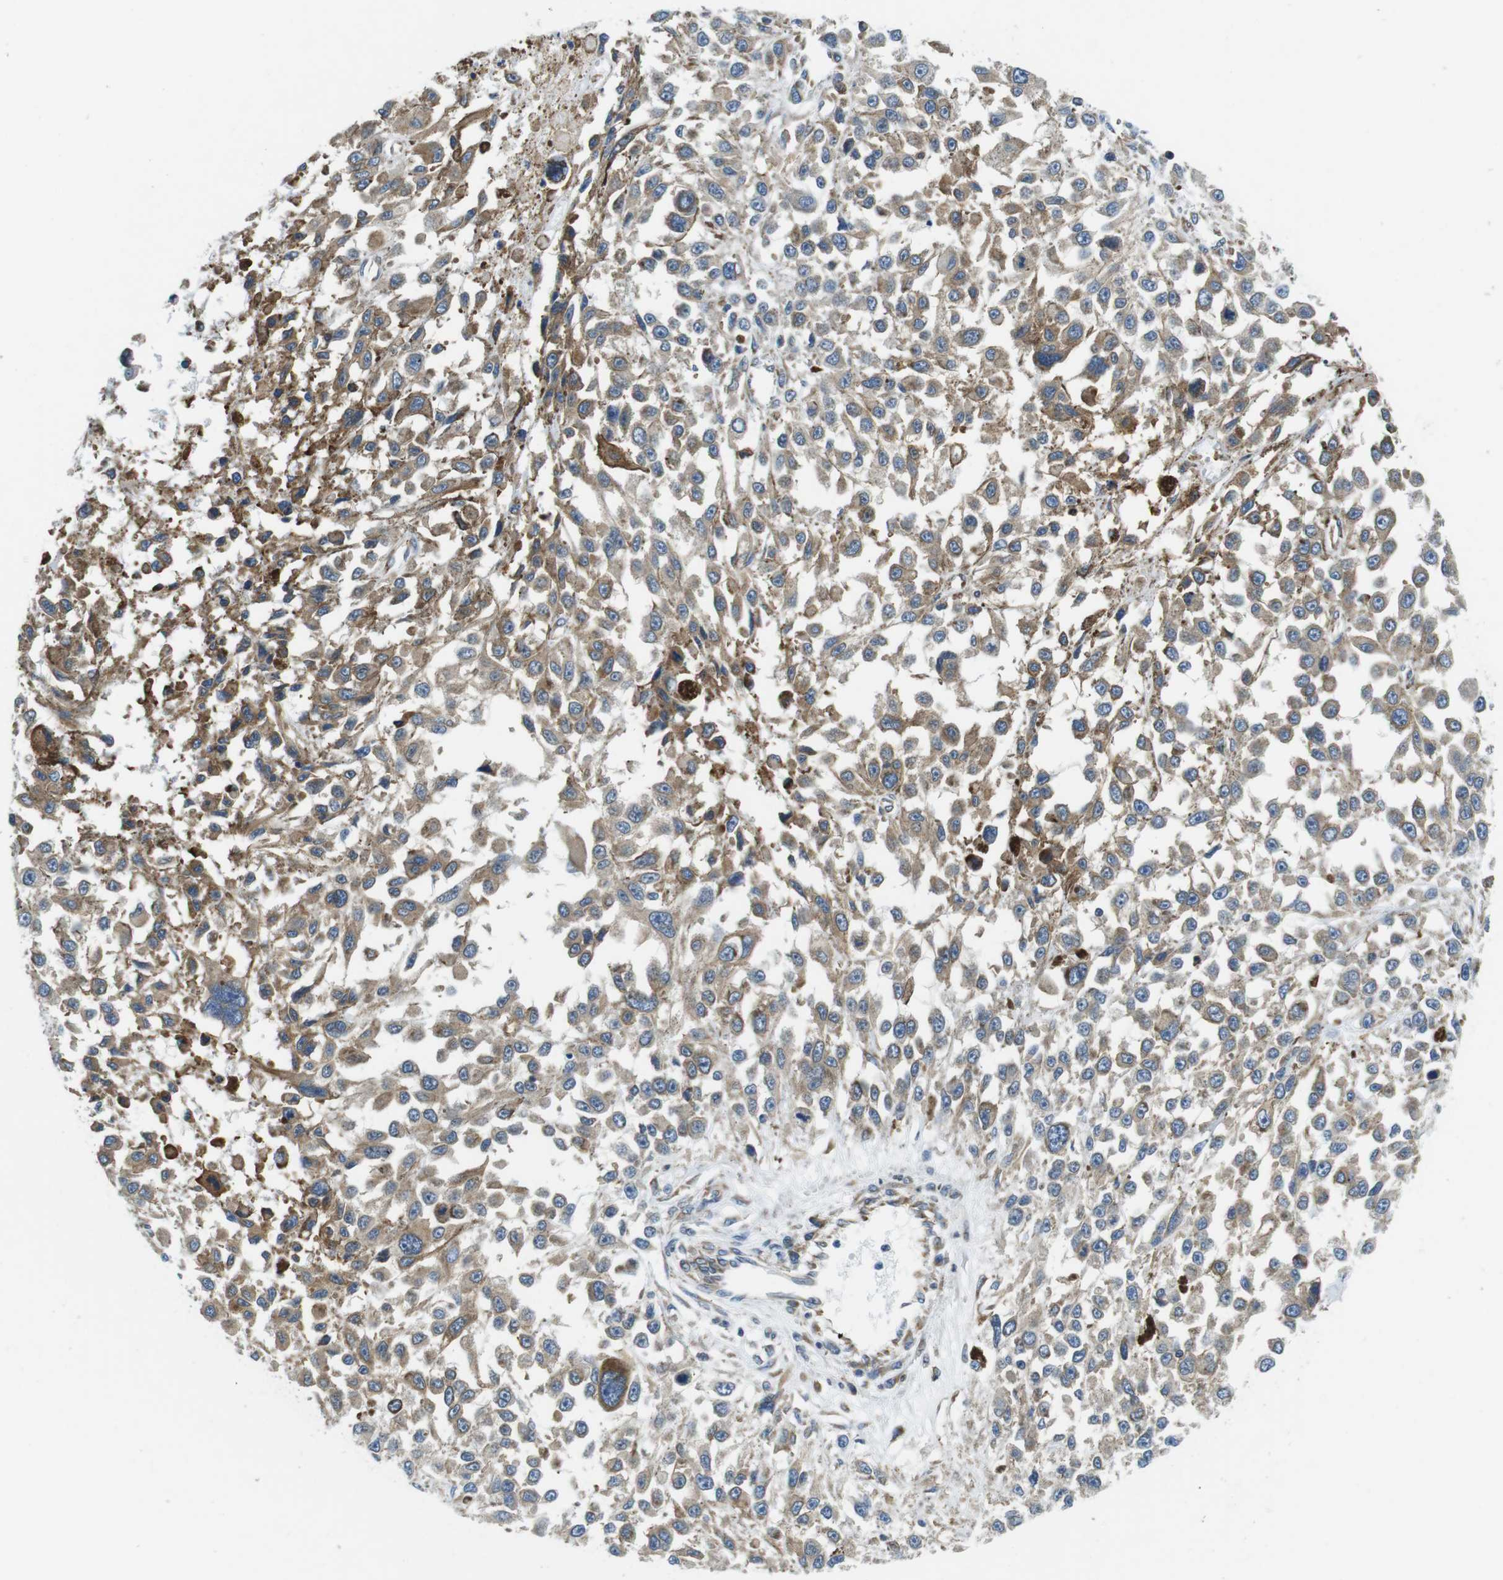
{"staining": {"intensity": "weak", "quantity": ">75%", "location": "cytoplasmic/membranous"}, "tissue": "melanoma", "cell_type": "Tumor cells", "image_type": "cancer", "snomed": [{"axis": "morphology", "description": "Malignant melanoma, Metastatic site"}, {"axis": "topography", "description": "Lymph node"}], "caption": "Melanoma was stained to show a protein in brown. There is low levels of weak cytoplasmic/membranous positivity in about >75% of tumor cells.", "gene": "UGGT1", "patient": {"sex": "male", "age": 59}}